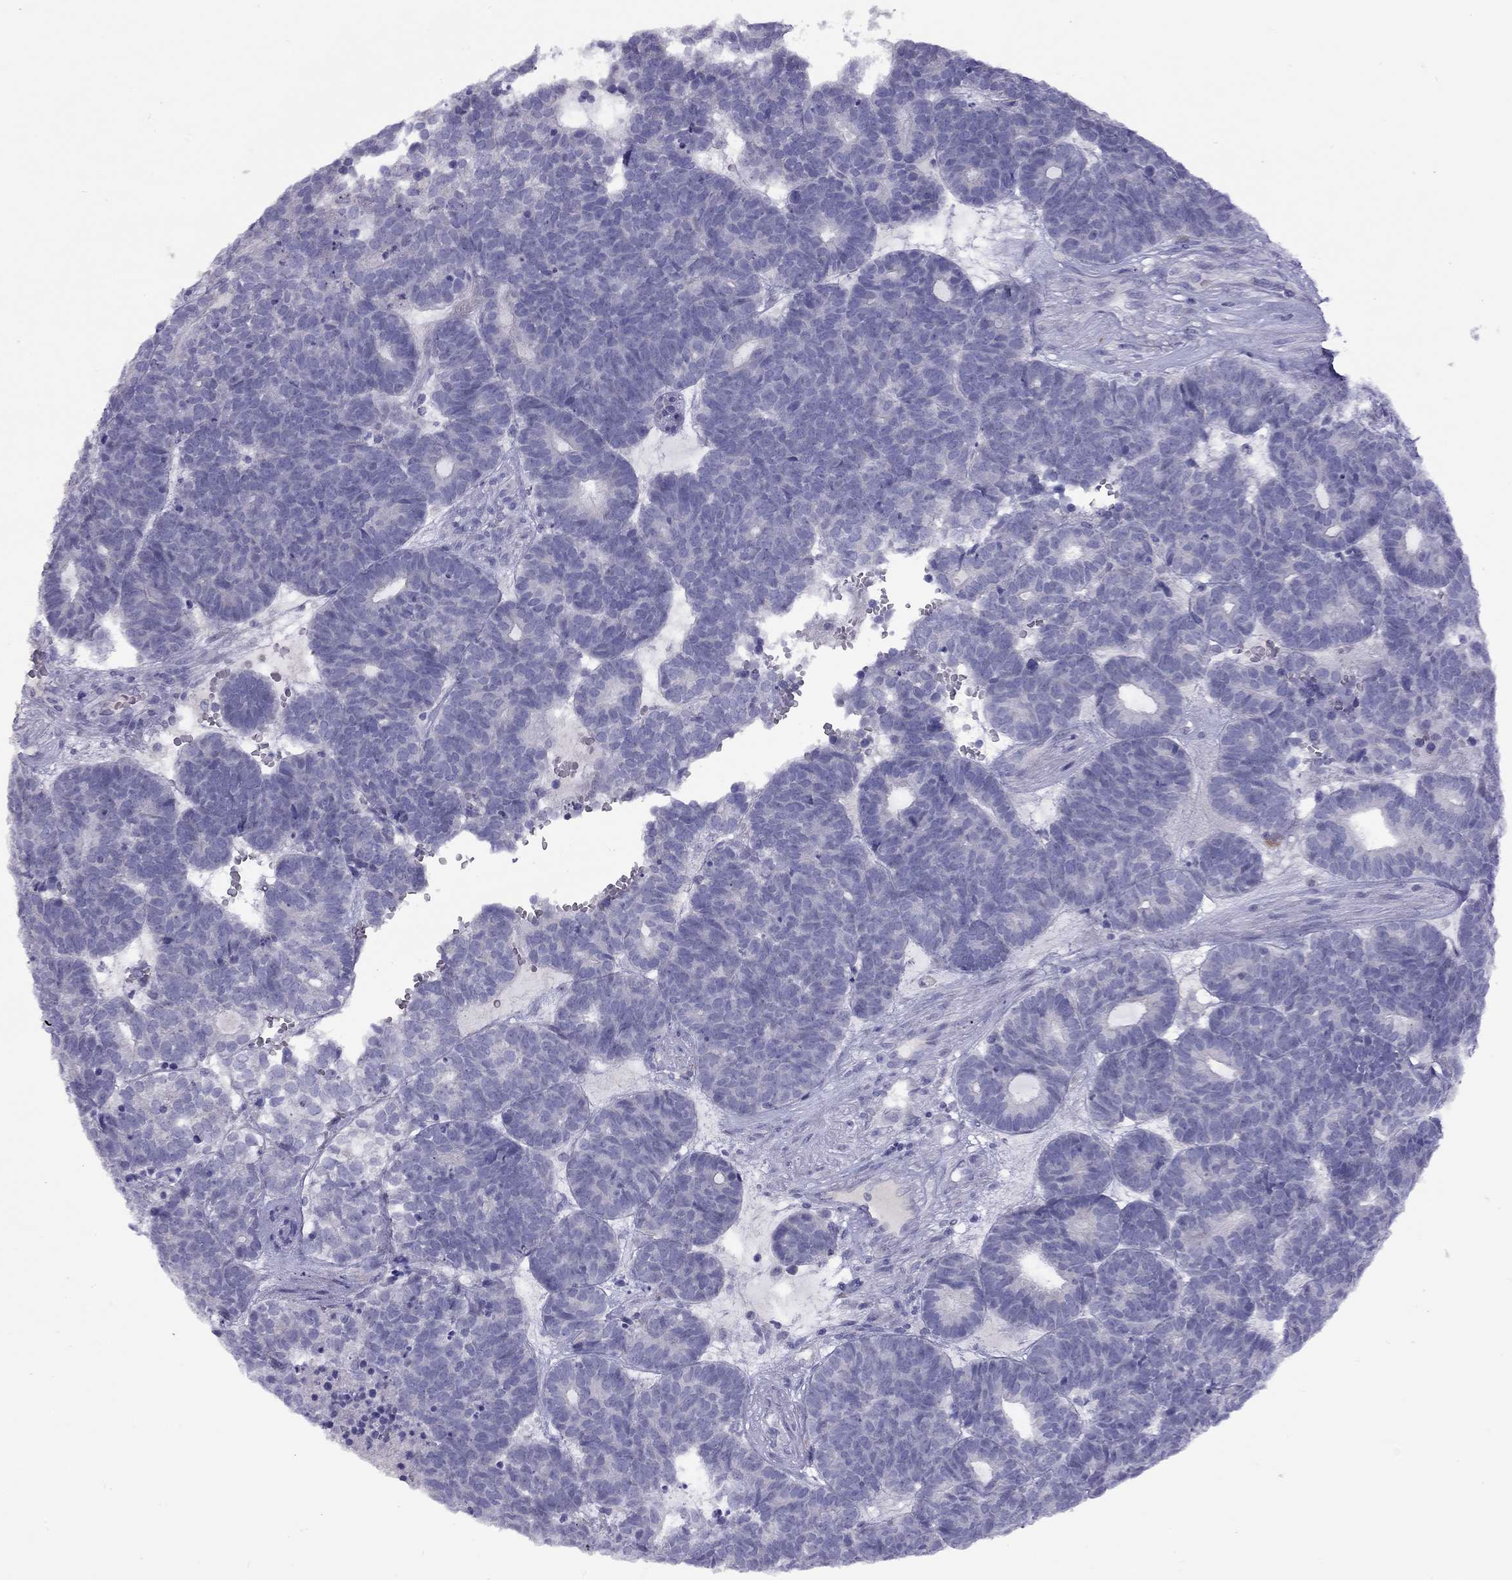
{"staining": {"intensity": "negative", "quantity": "none", "location": "none"}, "tissue": "head and neck cancer", "cell_type": "Tumor cells", "image_type": "cancer", "snomed": [{"axis": "morphology", "description": "Adenocarcinoma, NOS"}, {"axis": "topography", "description": "Head-Neck"}], "caption": "Tumor cells show no significant staining in head and neck cancer.", "gene": "CPNE4", "patient": {"sex": "female", "age": 81}}